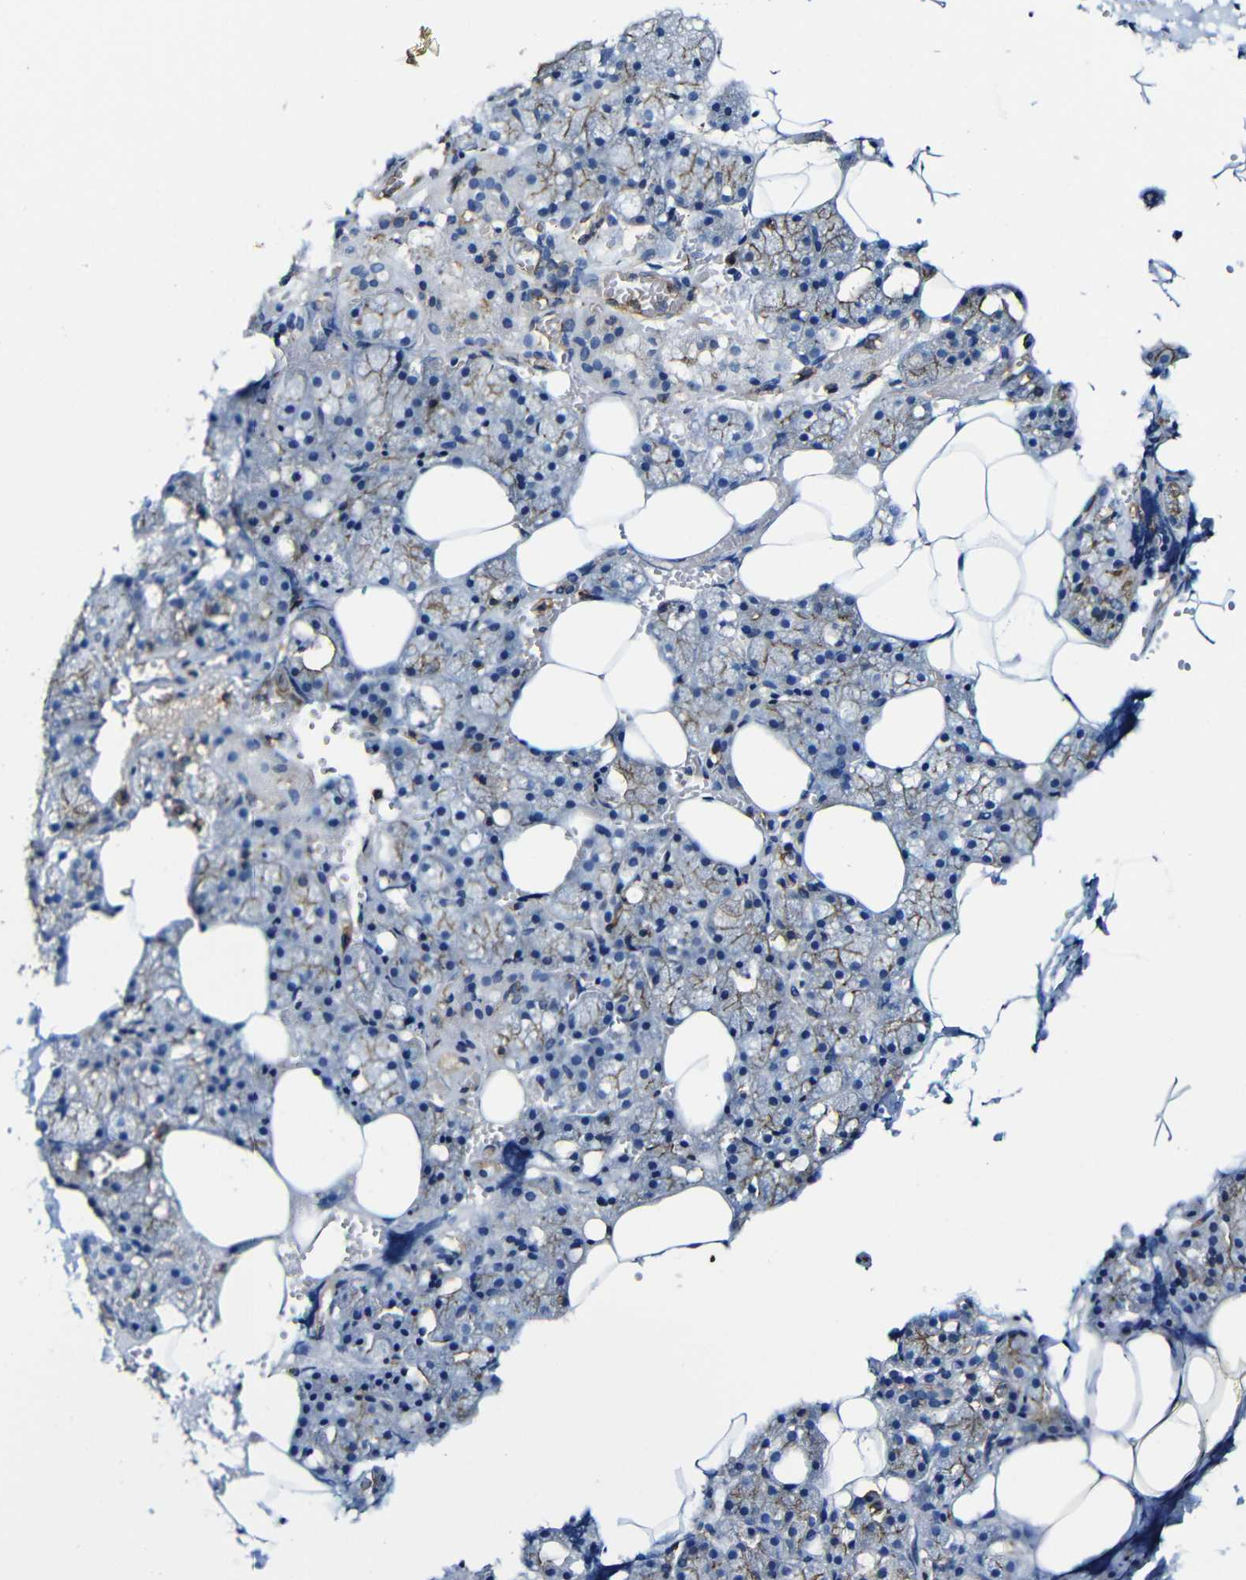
{"staining": {"intensity": "moderate", "quantity": ">75%", "location": "cytoplasmic/membranous"}, "tissue": "salivary gland", "cell_type": "Glandular cells", "image_type": "normal", "snomed": [{"axis": "morphology", "description": "Normal tissue, NOS"}, {"axis": "topography", "description": "Salivary gland"}], "caption": "Protein analysis of normal salivary gland displays moderate cytoplasmic/membranous positivity in approximately >75% of glandular cells. (DAB = brown stain, brightfield microscopy at high magnification).", "gene": "MSN", "patient": {"sex": "male", "age": 62}}